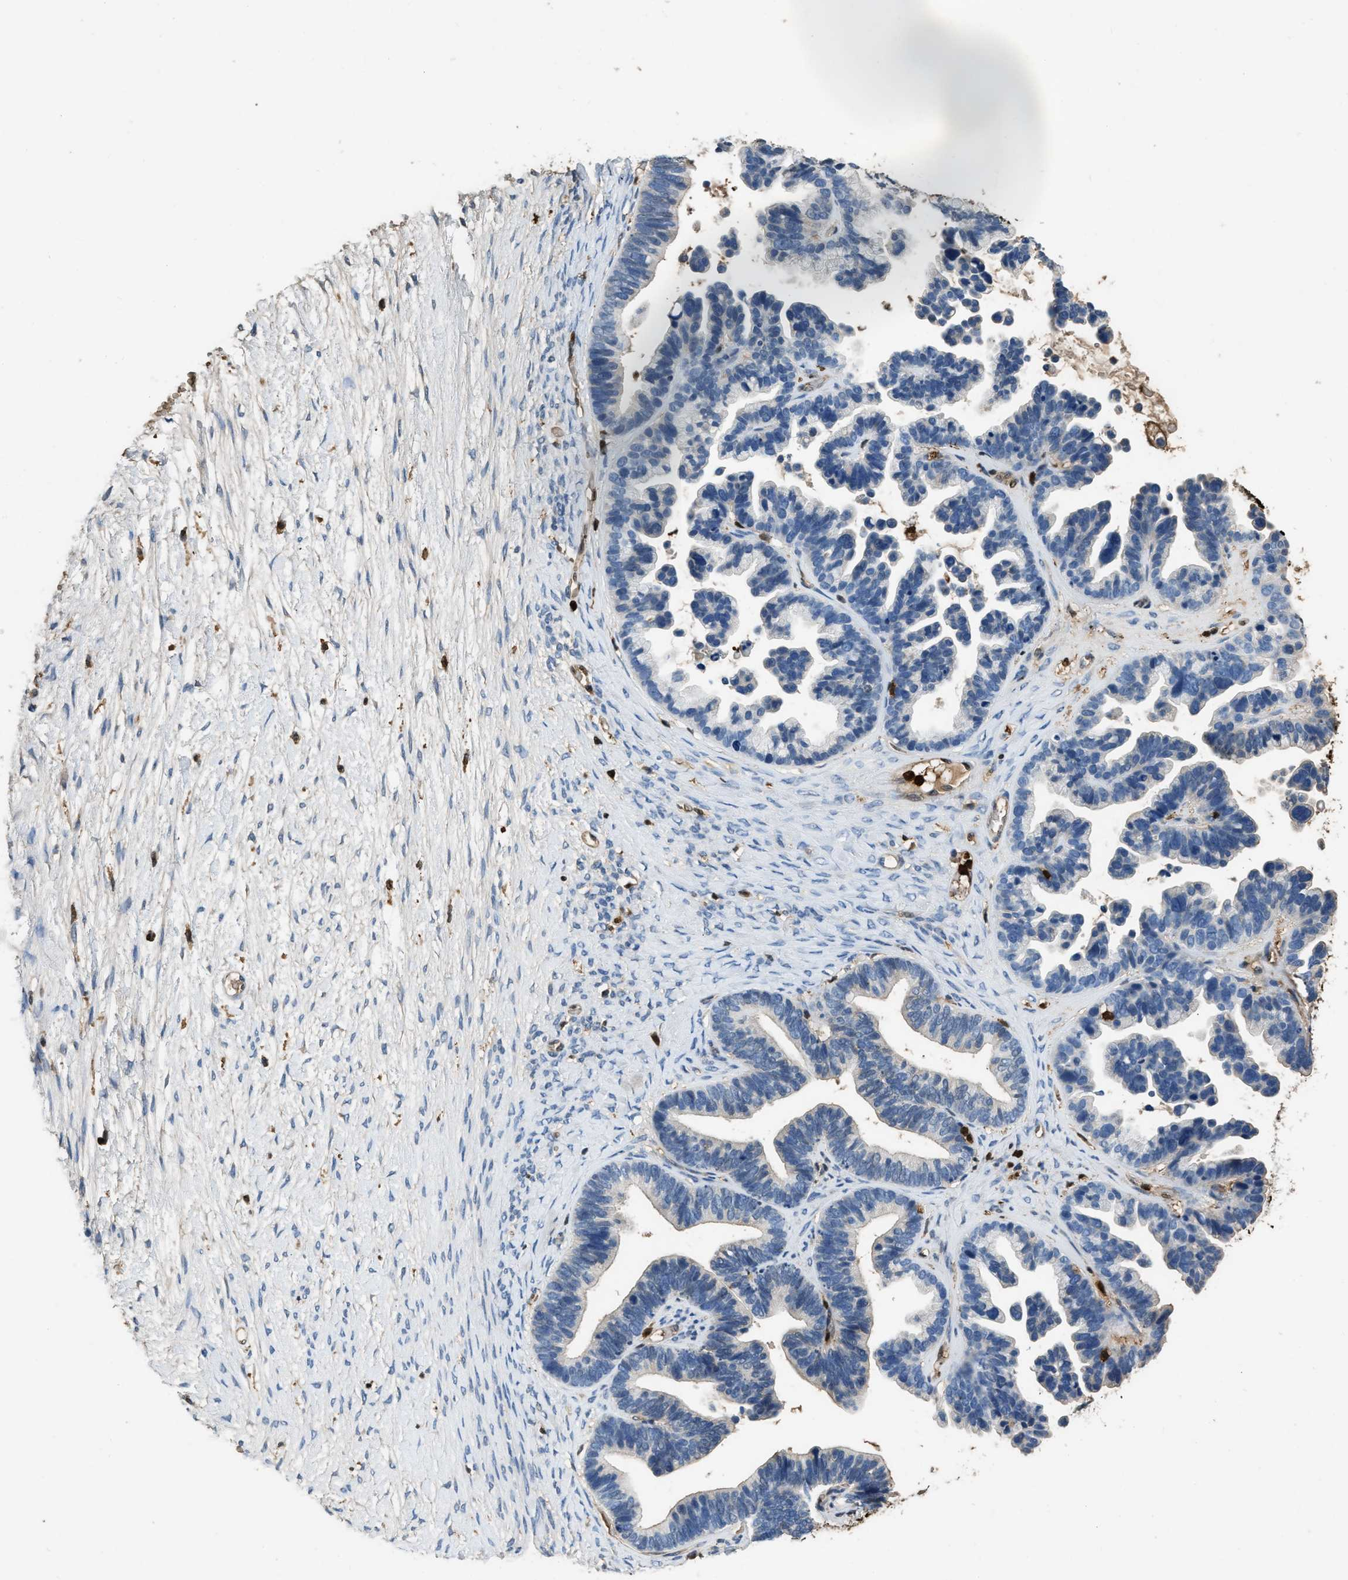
{"staining": {"intensity": "negative", "quantity": "none", "location": "none"}, "tissue": "ovarian cancer", "cell_type": "Tumor cells", "image_type": "cancer", "snomed": [{"axis": "morphology", "description": "Cystadenocarcinoma, serous, NOS"}, {"axis": "topography", "description": "Ovary"}], "caption": "Tumor cells are negative for protein expression in human serous cystadenocarcinoma (ovarian).", "gene": "ARHGDIB", "patient": {"sex": "female", "age": 56}}